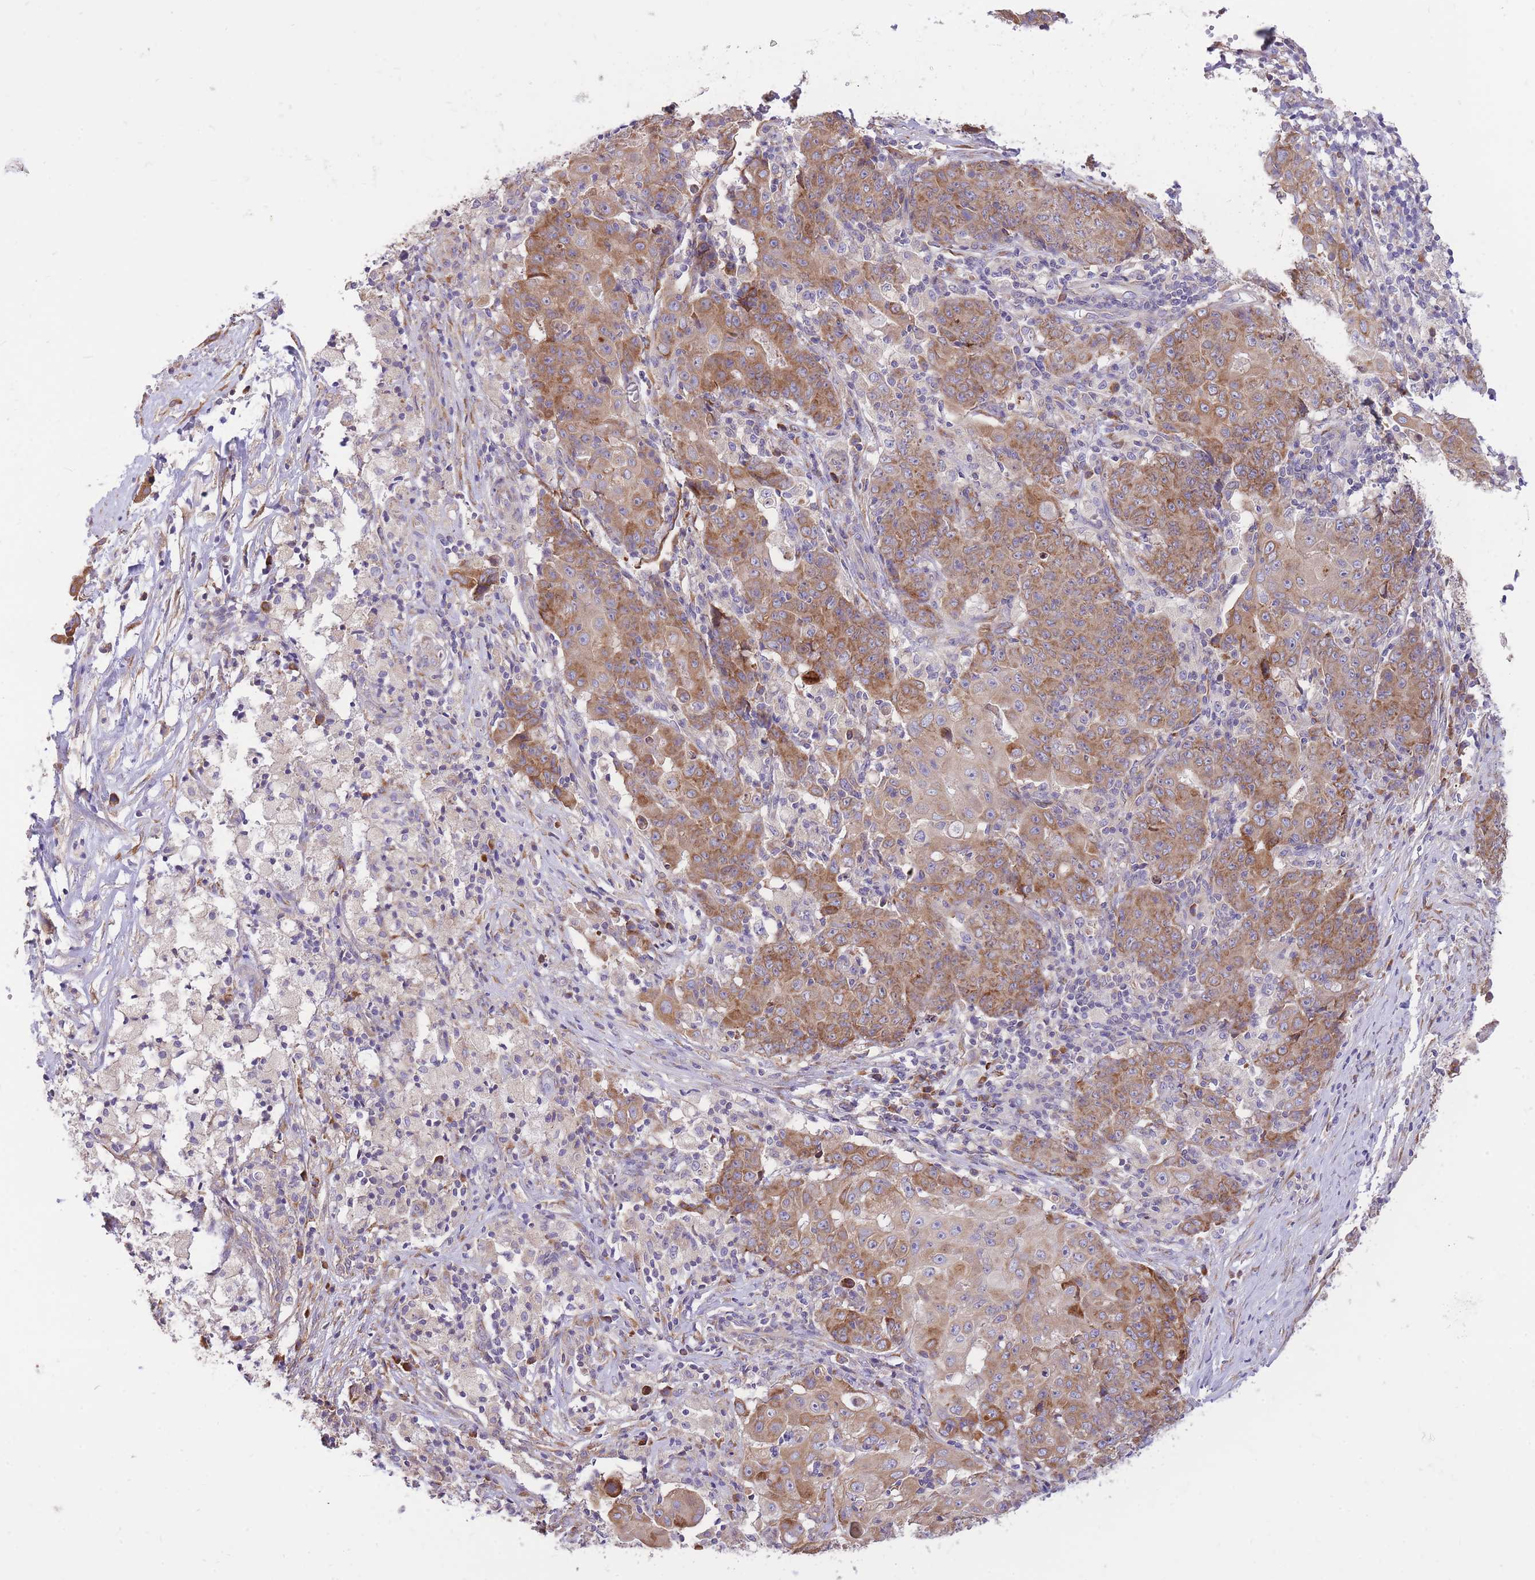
{"staining": {"intensity": "moderate", "quantity": ">75%", "location": "cytoplasmic/membranous"}, "tissue": "ovarian cancer", "cell_type": "Tumor cells", "image_type": "cancer", "snomed": [{"axis": "morphology", "description": "Carcinoma, endometroid"}, {"axis": "topography", "description": "Ovary"}], "caption": "The immunohistochemical stain shows moderate cytoplasmic/membranous staining in tumor cells of ovarian cancer (endometroid carcinoma) tissue.", "gene": "GBP7", "patient": {"sex": "female", "age": 42}}